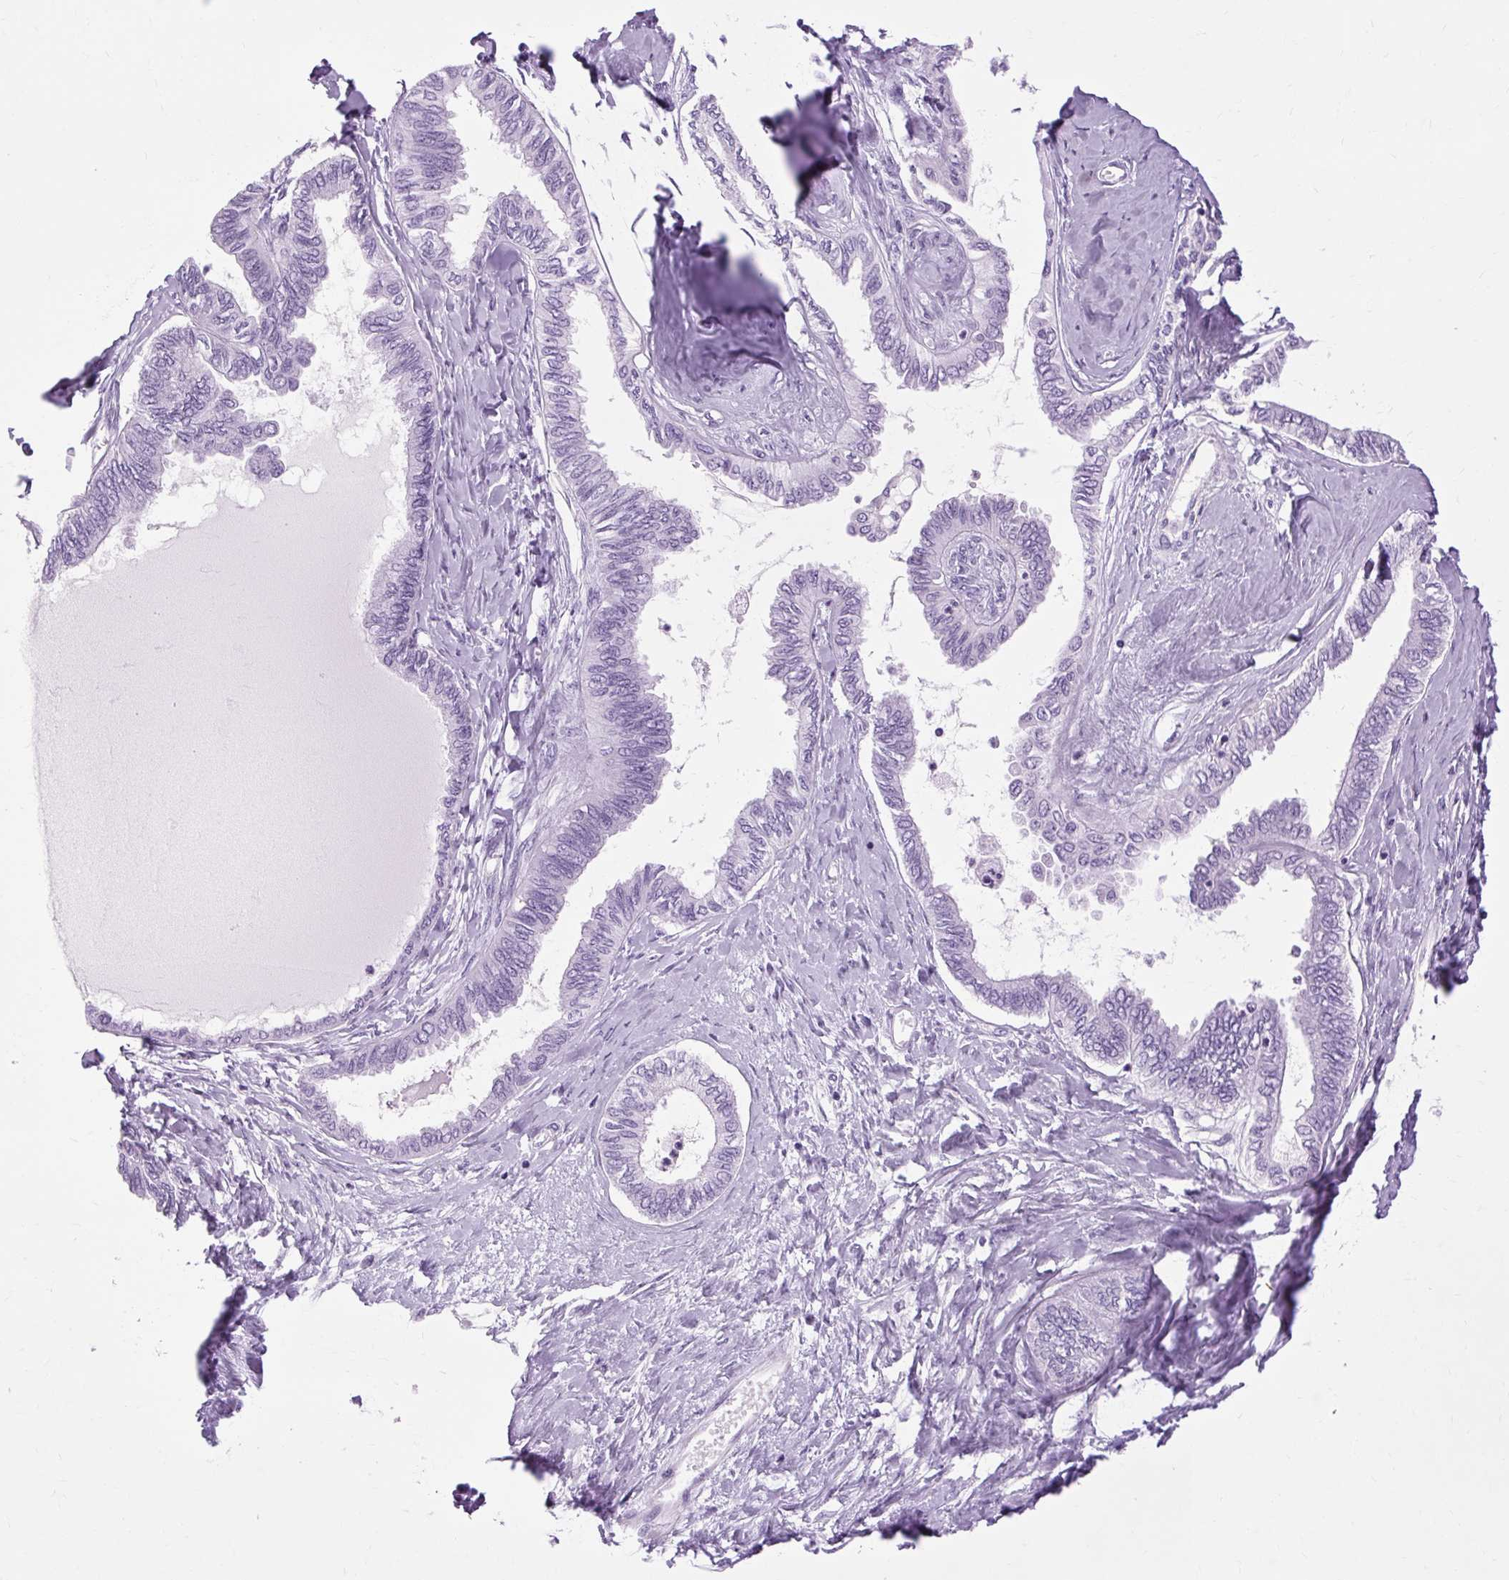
{"staining": {"intensity": "negative", "quantity": "none", "location": "none"}, "tissue": "ovarian cancer", "cell_type": "Tumor cells", "image_type": "cancer", "snomed": [{"axis": "morphology", "description": "Carcinoma, endometroid"}, {"axis": "topography", "description": "Ovary"}], "caption": "This is an immunohistochemistry photomicrograph of human ovarian cancer (endometroid carcinoma). There is no staining in tumor cells.", "gene": "OOEP", "patient": {"sex": "female", "age": 70}}